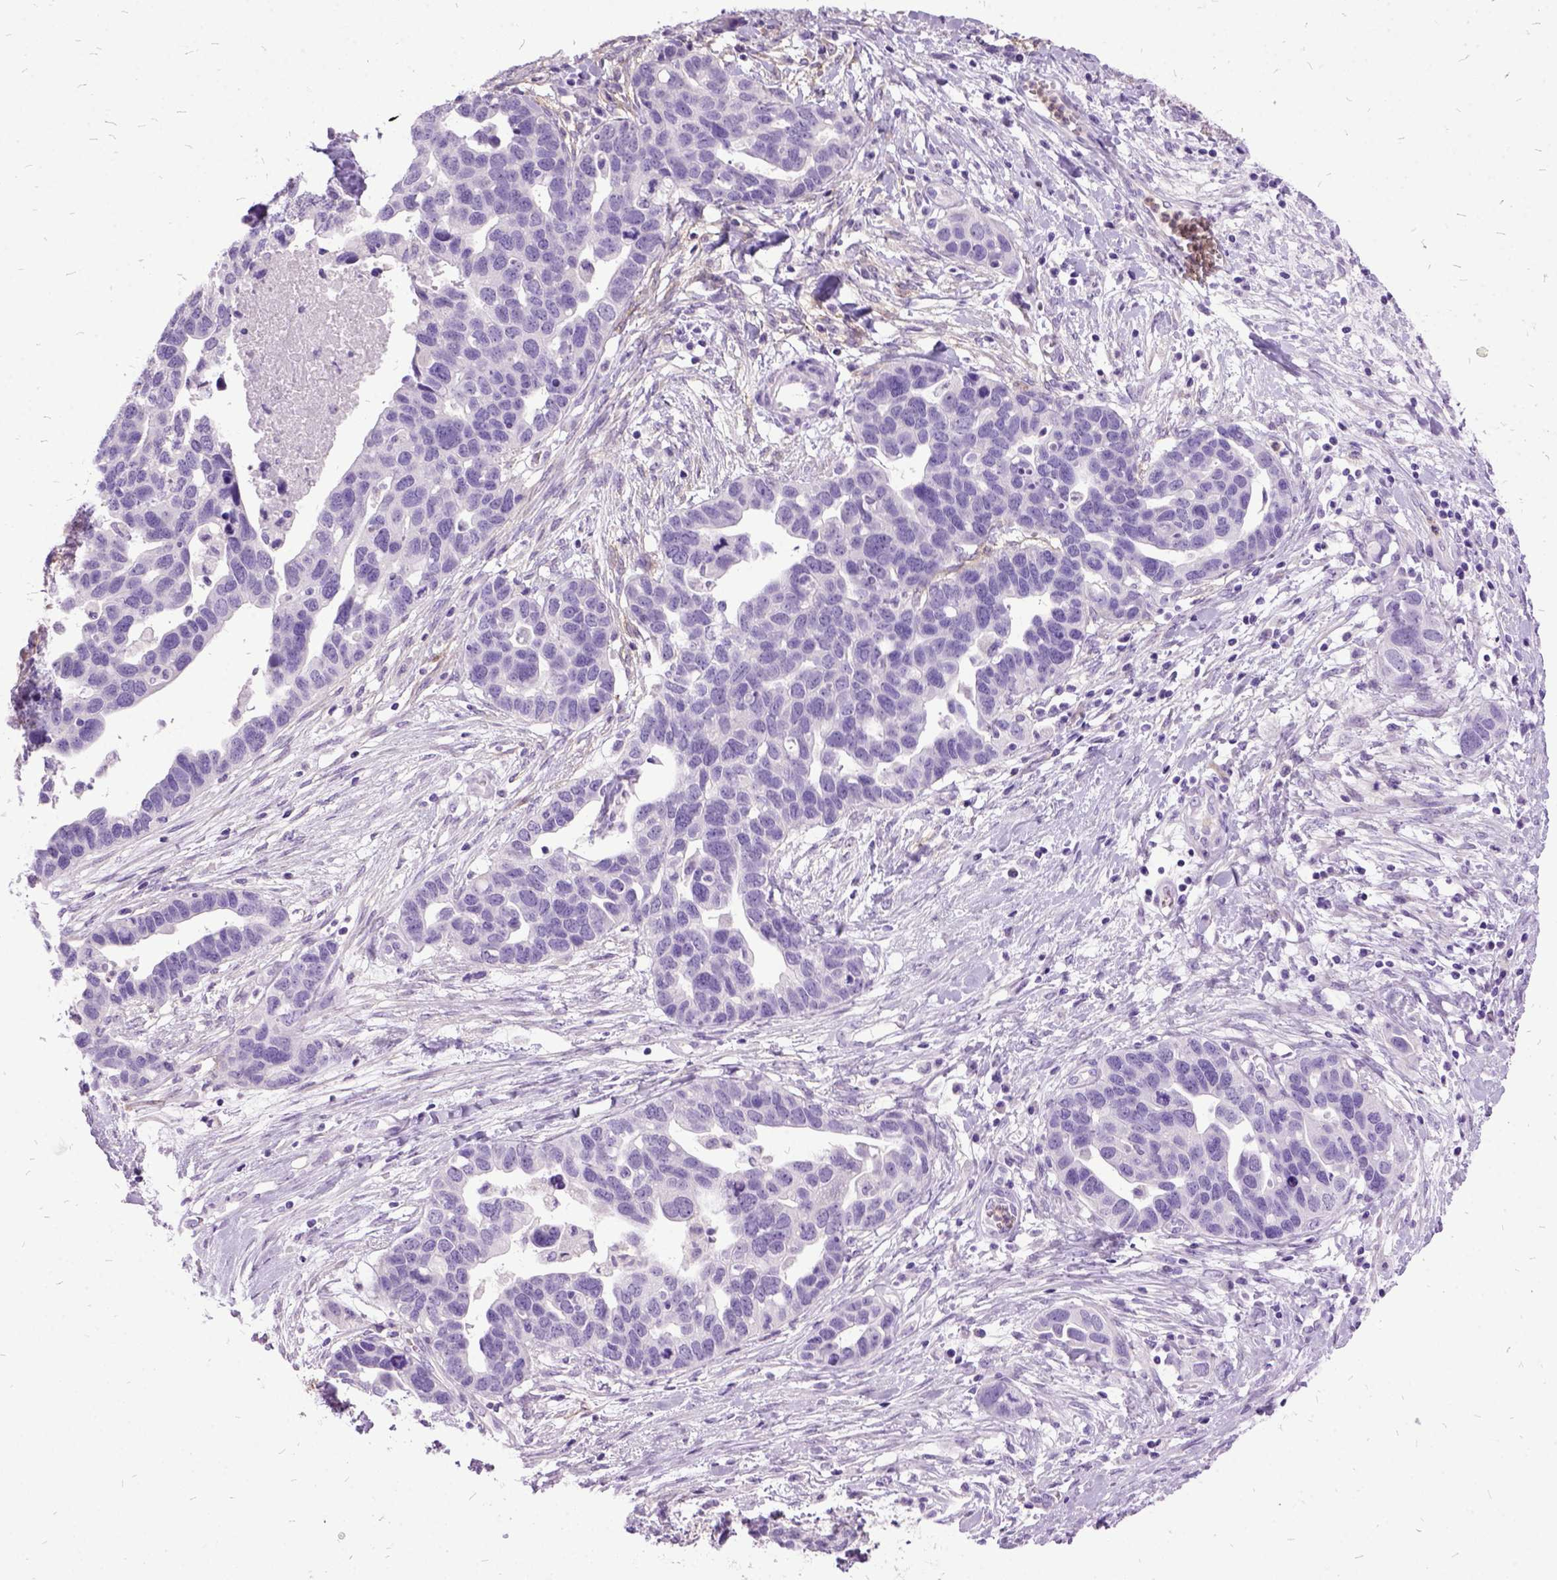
{"staining": {"intensity": "negative", "quantity": "none", "location": "none"}, "tissue": "ovarian cancer", "cell_type": "Tumor cells", "image_type": "cancer", "snomed": [{"axis": "morphology", "description": "Cystadenocarcinoma, serous, NOS"}, {"axis": "topography", "description": "Ovary"}], "caption": "DAB (3,3'-diaminobenzidine) immunohistochemical staining of ovarian serous cystadenocarcinoma exhibits no significant staining in tumor cells. (DAB IHC visualized using brightfield microscopy, high magnification).", "gene": "MME", "patient": {"sex": "female", "age": 54}}